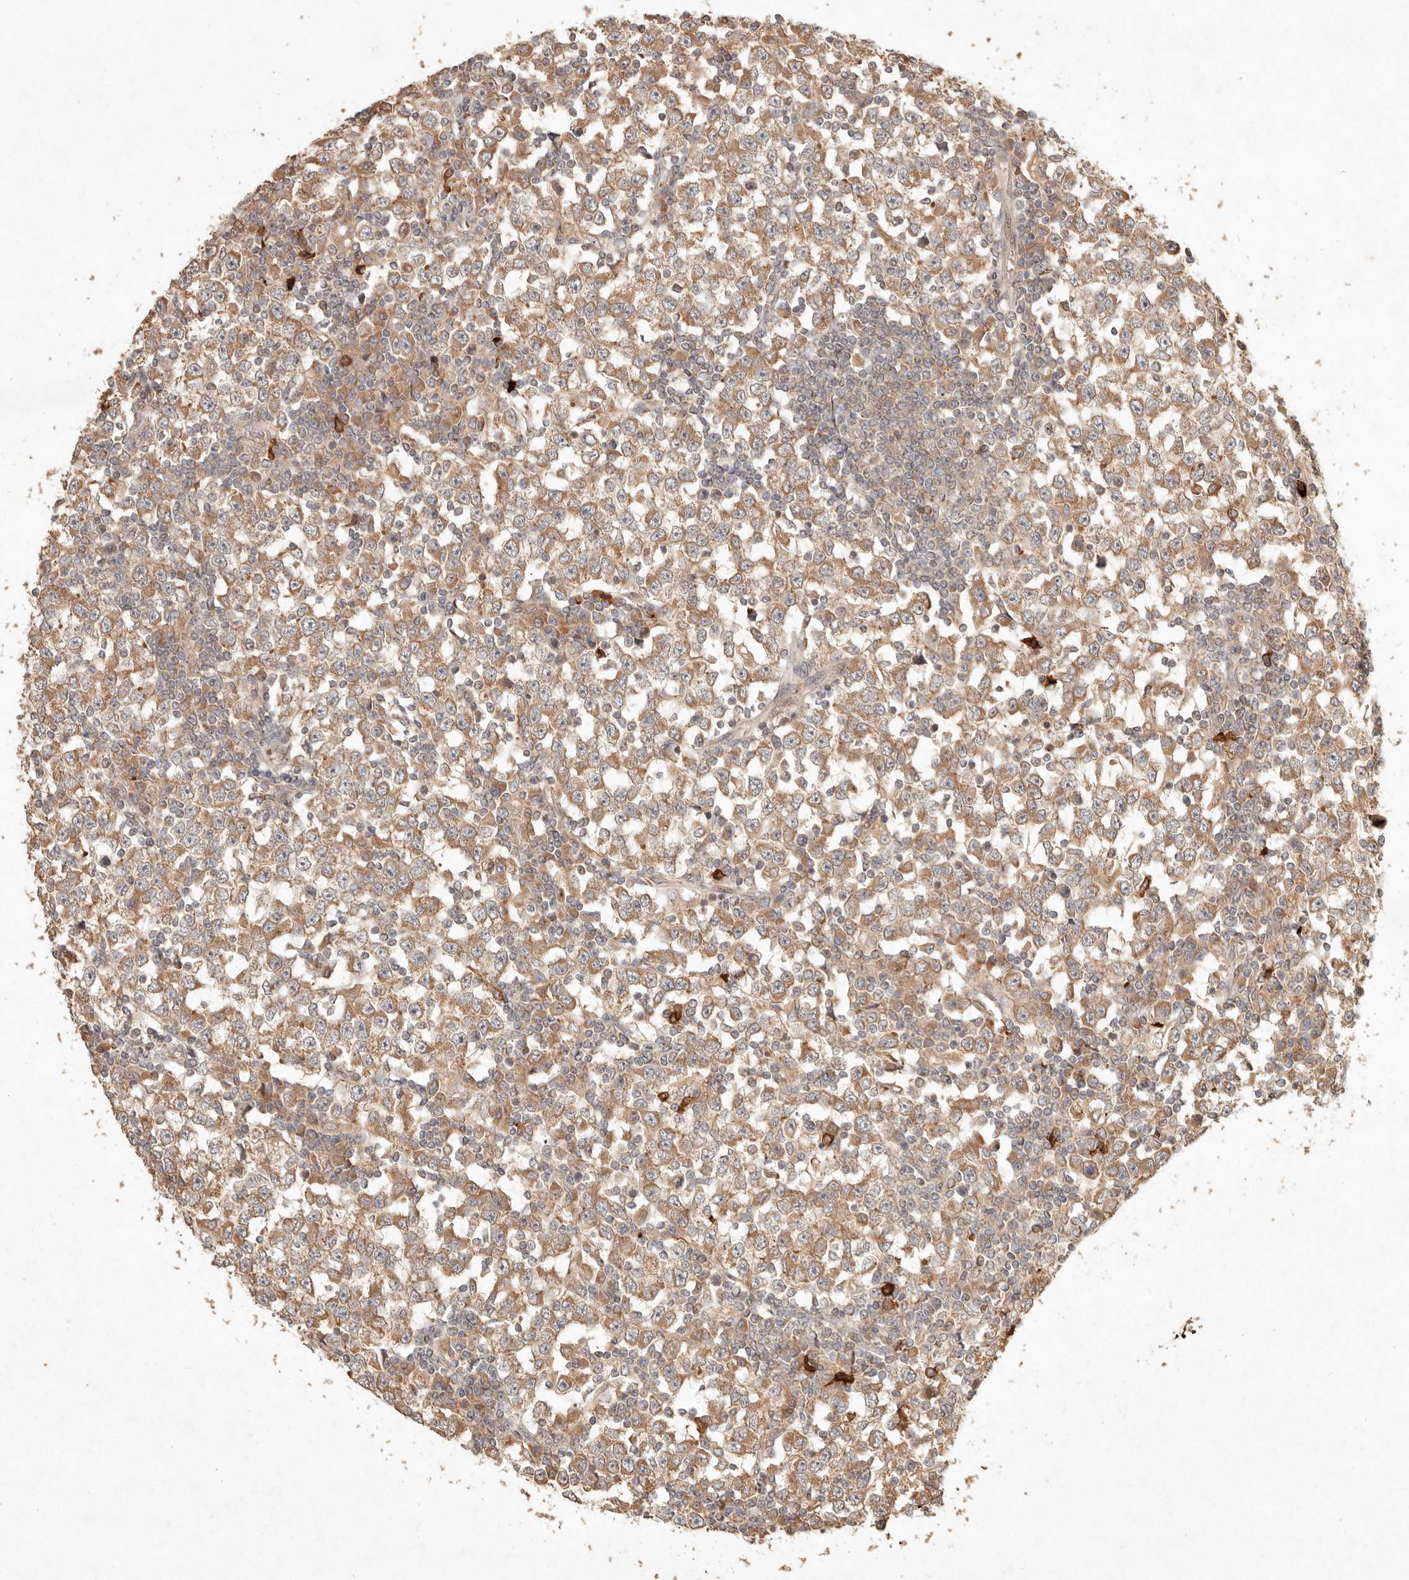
{"staining": {"intensity": "moderate", "quantity": ">75%", "location": "cytoplasmic/membranous"}, "tissue": "testis cancer", "cell_type": "Tumor cells", "image_type": "cancer", "snomed": [{"axis": "morphology", "description": "Seminoma, NOS"}, {"axis": "topography", "description": "Testis"}], "caption": "High-power microscopy captured an IHC photomicrograph of testis cancer (seminoma), revealing moderate cytoplasmic/membranous expression in approximately >75% of tumor cells.", "gene": "CLEC4C", "patient": {"sex": "male", "age": 65}}